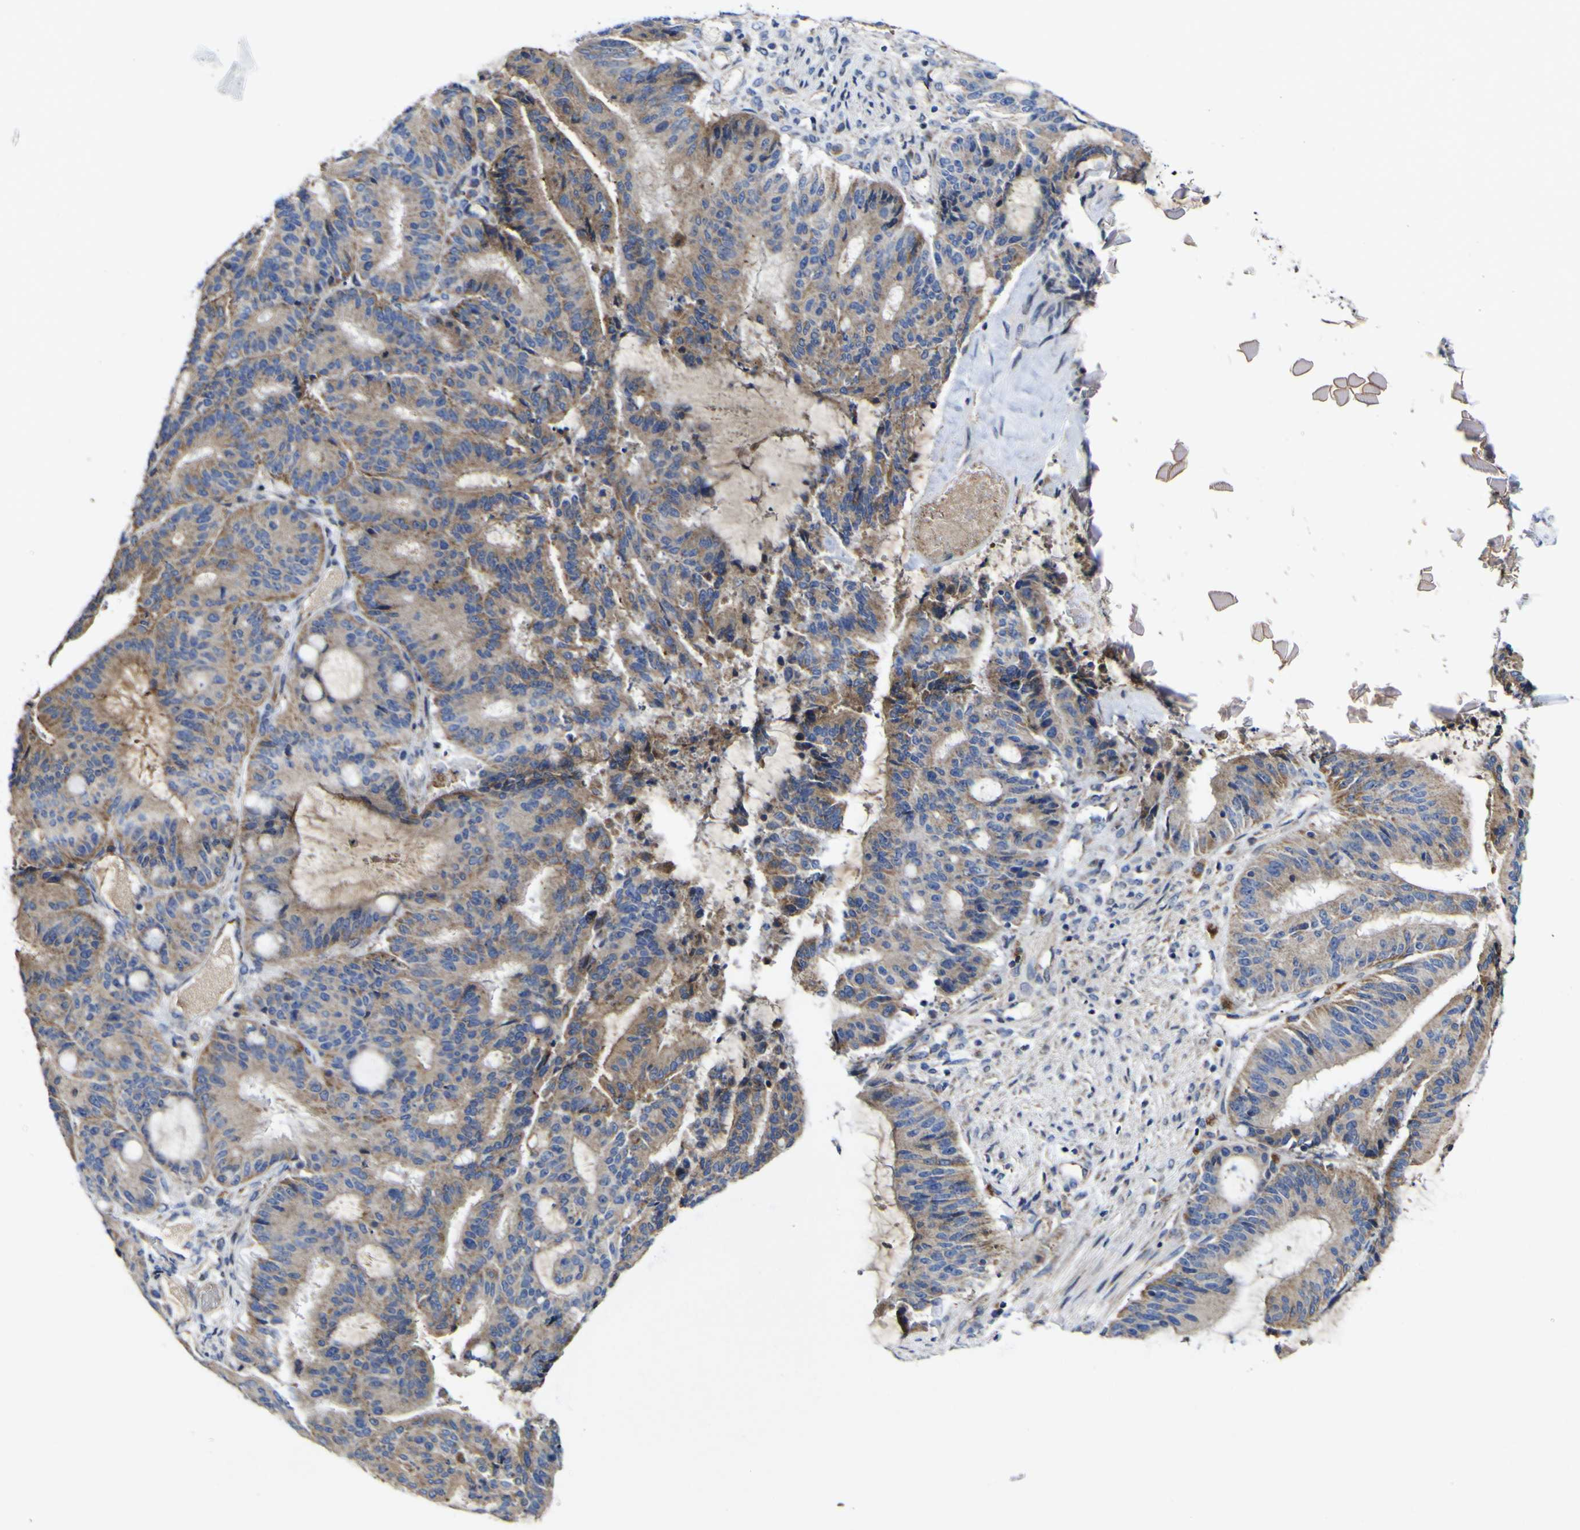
{"staining": {"intensity": "moderate", "quantity": ">75%", "location": "cytoplasmic/membranous"}, "tissue": "liver cancer", "cell_type": "Tumor cells", "image_type": "cancer", "snomed": [{"axis": "morphology", "description": "Cholangiocarcinoma"}, {"axis": "topography", "description": "Liver"}], "caption": "Immunohistochemistry (IHC) micrograph of human liver cancer (cholangiocarcinoma) stained for a protein (brown), which displays medium levels of moderate cytoplasmic/membranous positivity in approximately >75% of tumor cells.", "gene": "CCDC90B", "patient": {"sex": "female", "age": 73}}